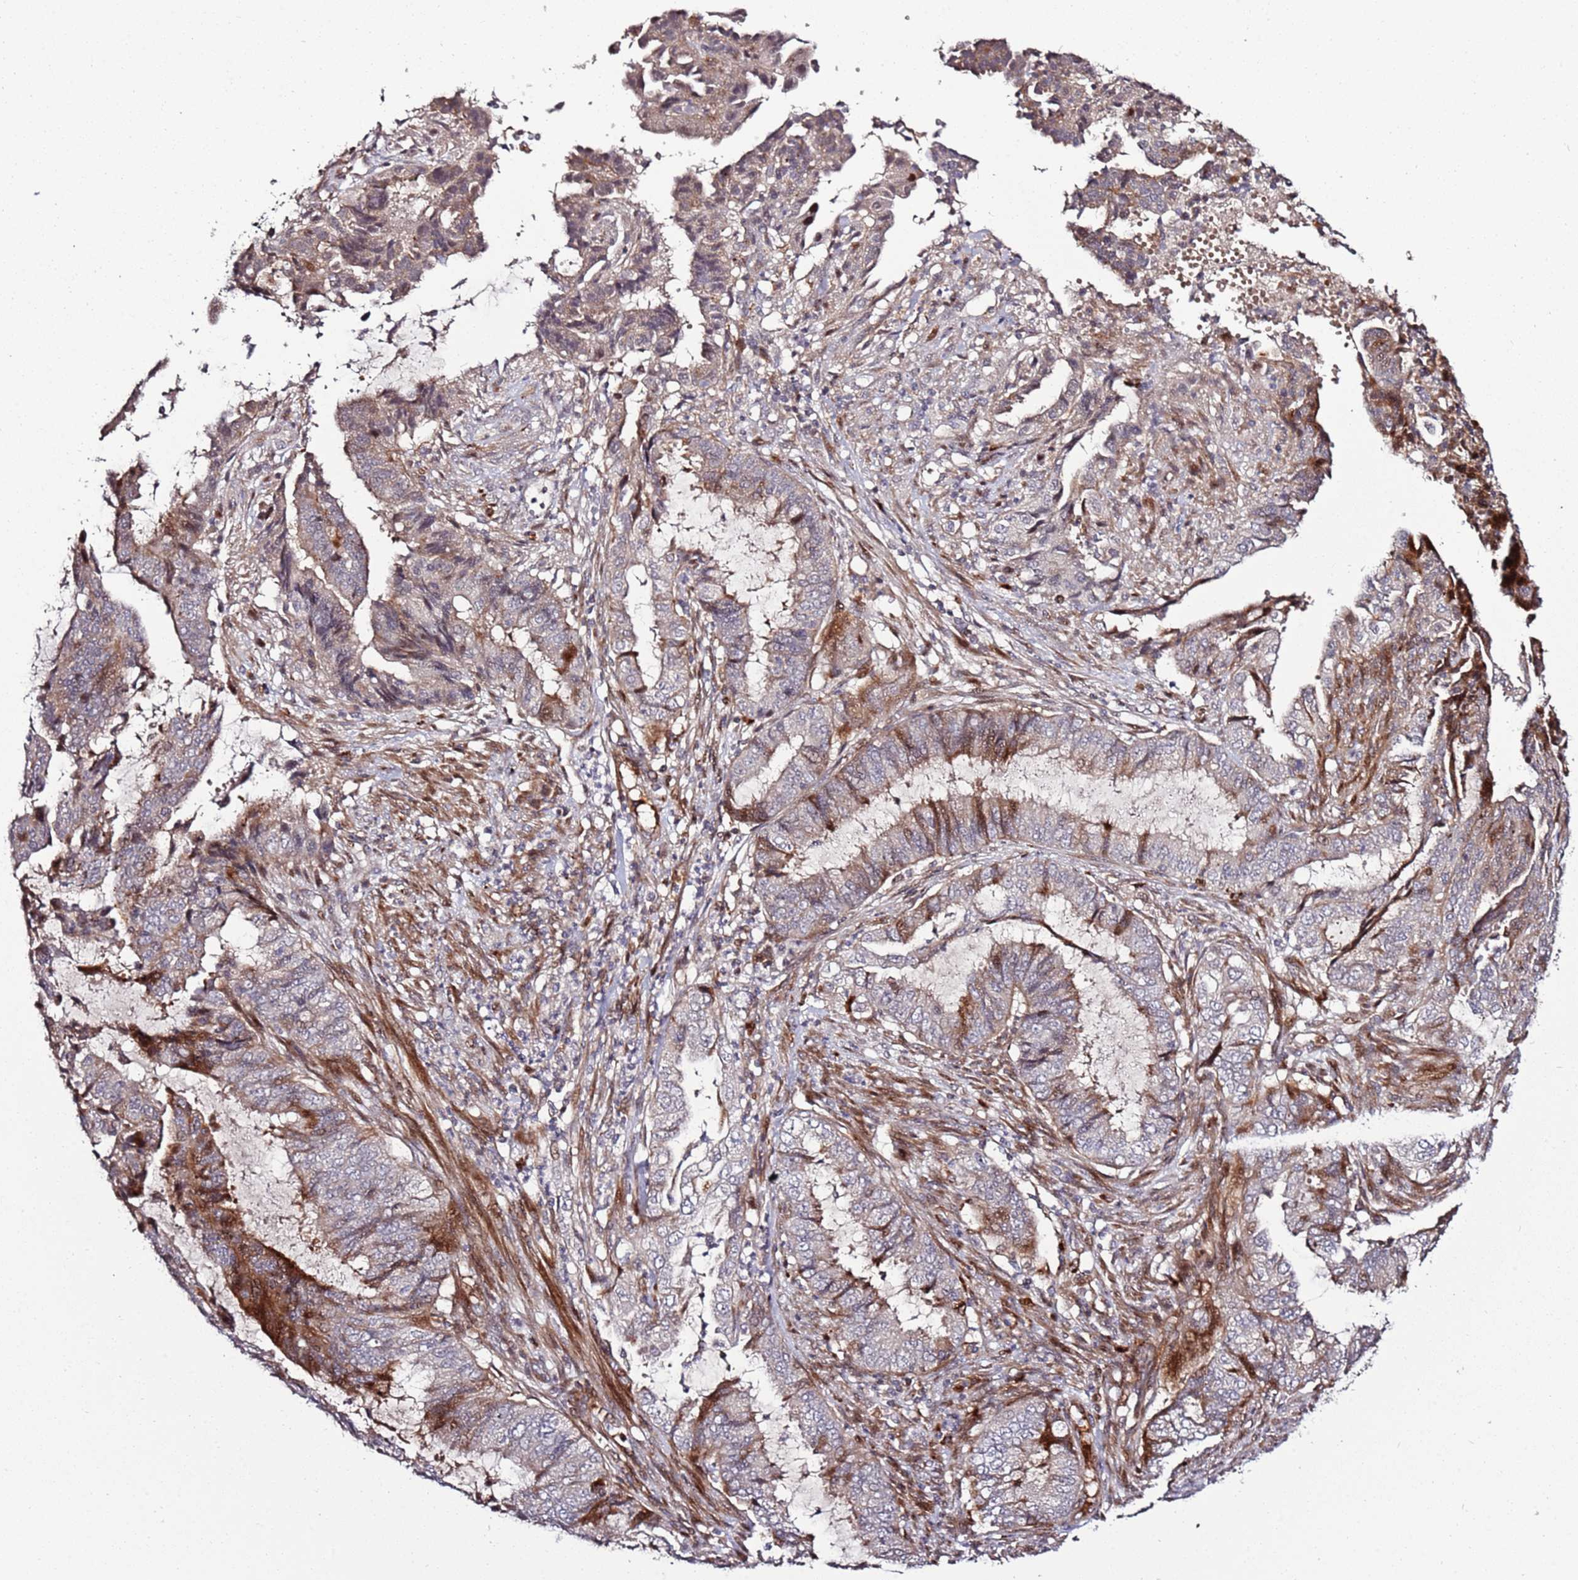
{"staining": {"intensity": "moderate", "quantity": "<25%", "location": "cytoplasmic/membranous,nuclear"}, "tissue": "endometrial cancer", "cell_type": "Tumor cells", "image_type": "cancer", "snomed": [{"axis": "morphology", "description": "Adenocarcinoma, NOS"}, {"axis": "topography", "description": "Endometrium"}], "caption": "High-magnification brightfield microscopy of adenocarcinoma (endometrial) stained with DAB (3,3'-diaminobenzidine) (brown) and counterstained with hematoxylin (blue). tumor cells exhibit moderate cytoplasmic/membranous and nuclear staining is seen in approximately<25% of cells. The protein of interest is stained brown, and the nuclei are stained in blue (DAB (3,3'-diaminobenzidine) IHC with brightfield microscopy, high magnification).", "gene": "RHBDL1", "patient": {"sex": "female", "age": 51}}